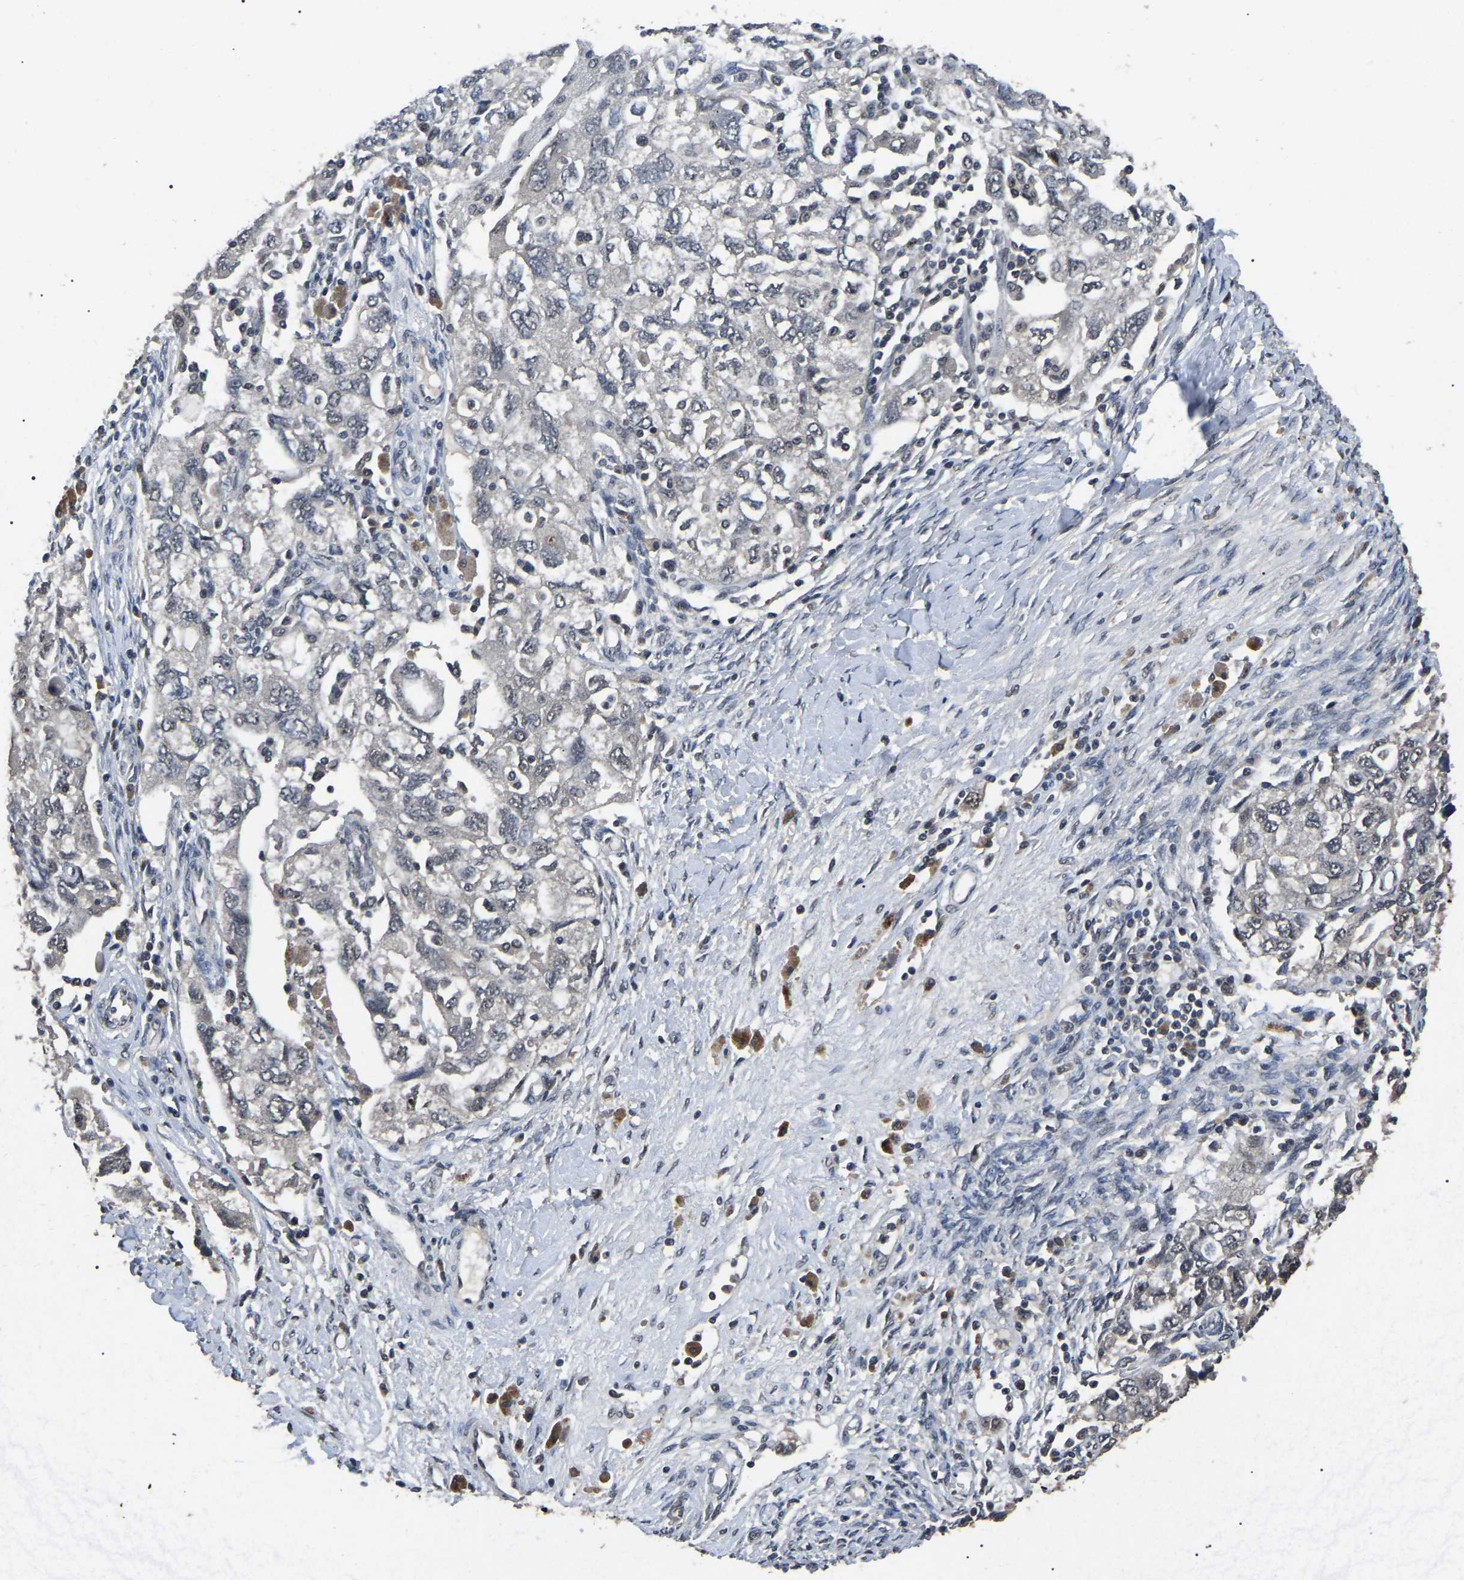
{"staining": {"intensity": "negative", "quantity": "none", "location": "none"}, "tissue": "ovarian cancer", "cell_type": "Tumor cells", "image_type": "cancer", "snomed": [{"axis": "morphology", "description": "Carcinoma, NOS"}, {"axis": "morphology", "description": "Cystadenocarcinoma, serous, NOS"}, {"axis": "topography", "description": "Ovary"}], "caption": "High magnification brightfield microscopy of ovarian carcinoma stained with DAB (3,3'-diaminobenzidine) (brown) and counterstained with hematoxylin (blue): tumor cells show no significant staining. (IHC, brightfield microscopy, high magnification).", "gene": "PPM1E", "patient": {"sex": "female", "age": 69}}